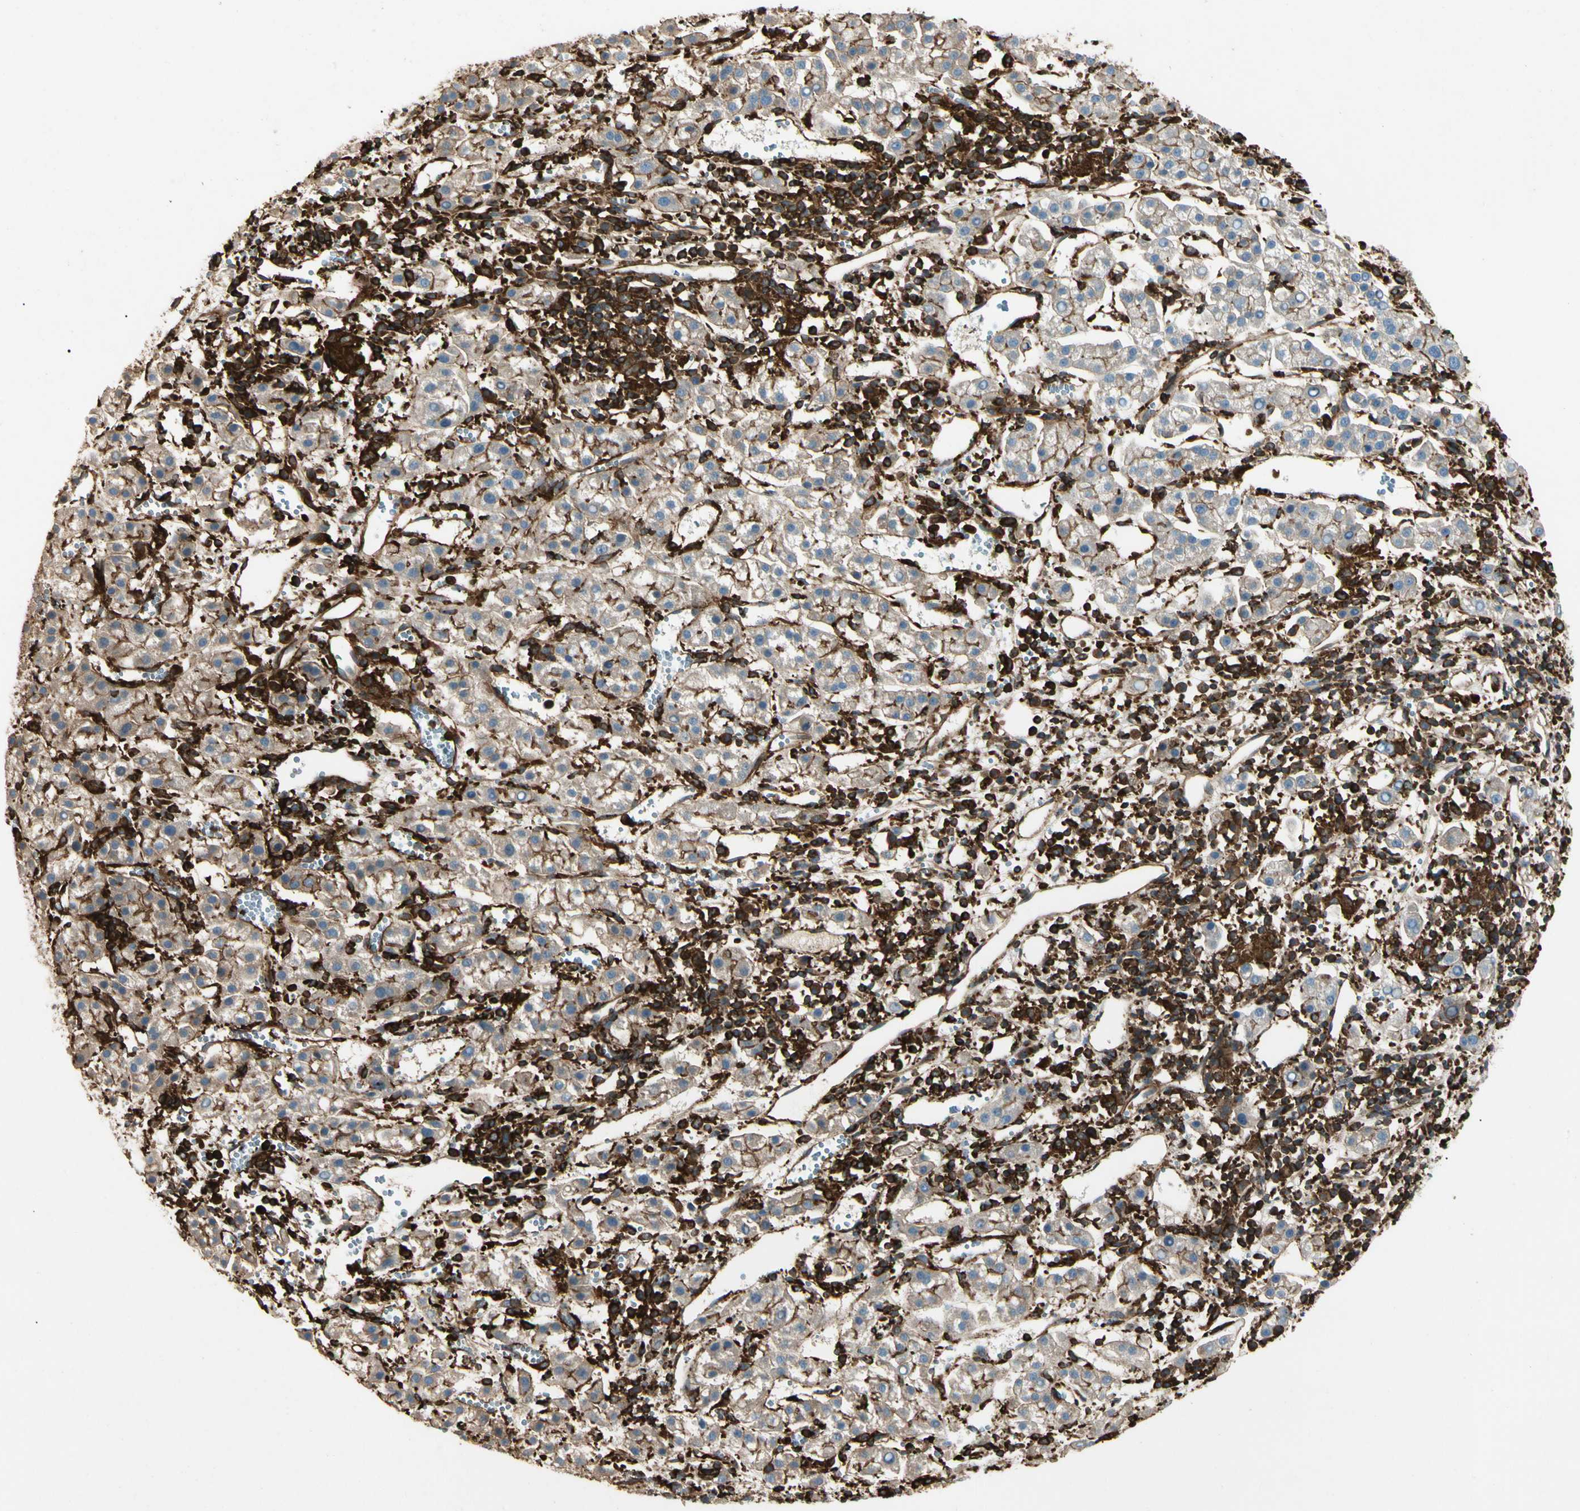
{"staining": {"intensity": "moderate", "quantity": ">75%", "location": "cytoplasmic/membranous"}, "tissue": "liver cancer", "cell_type": "Tumor cells", "image_type": "cancer", "snomed": [{"axis": "morphology", "description": "Carcinoma, Hepatocellular, NOS"}, {"axis": "topography", "description": "Liver"}], "caption": "Immunohistochemistry (IHC) (DAB (3,3'-diaminobenzidine)) staining of liver cancer (hepatocellular carcinoma) demonstrates moderate cytoplasmic/membranous protein expression in about >75% of tumor cells.", "gene": "ARPC2", "patient": {"sex": "female", "age": 58}}